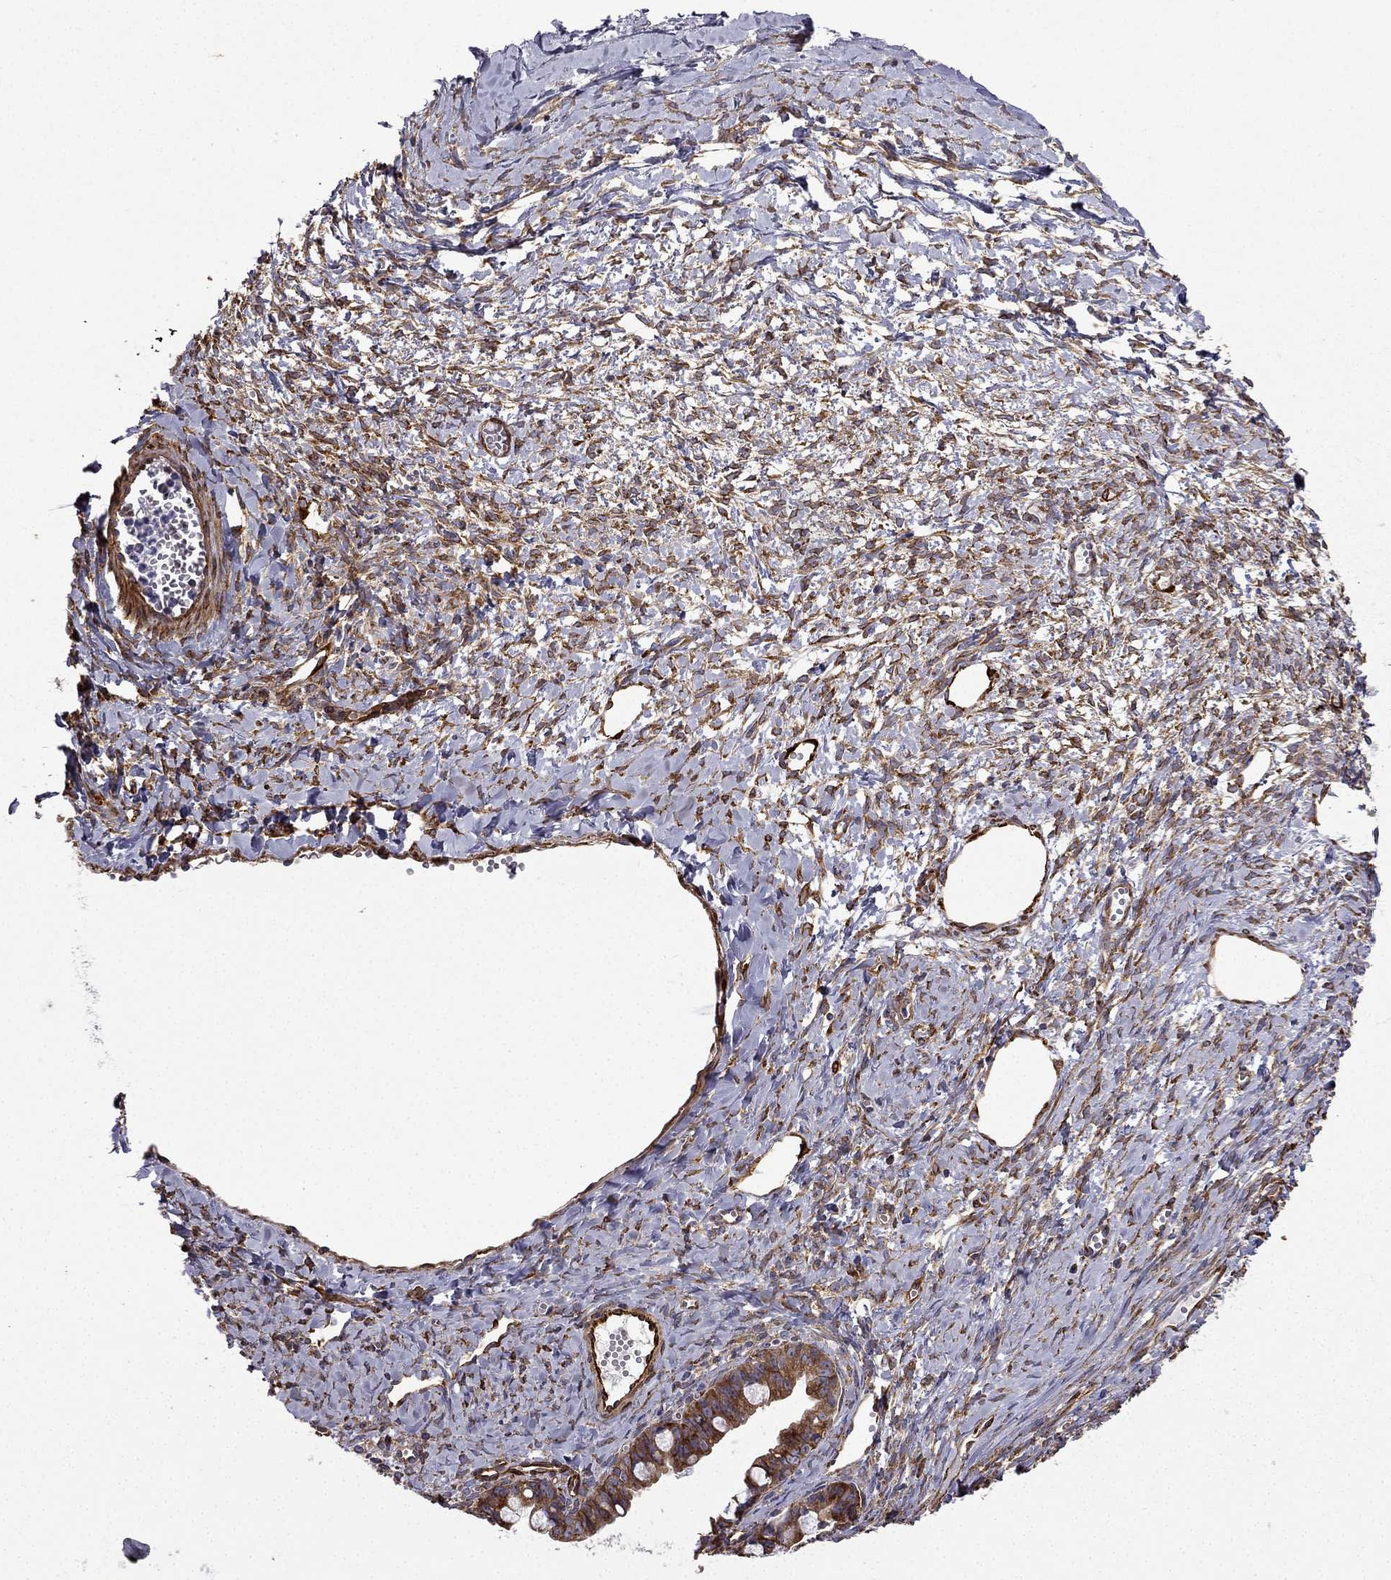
{"staining": {"intensity": "strong", "quantity": ">75%", "location": "cytoplasmic/membranous"}, "tissue": "ovarian cancer", "cell_type": "Tumor cells", "image_type": "cancer", "snomed": [{"axis": "morphology", "description": "Cystadenocarcinoma, mucinous, NOS"}, {"axis": "topography", "description": "Ovary"}], "caption": "The photomicrograph exhibits a brown stain indicating the presence of a protein in the cytoplasmic/membranous of tumor cells in mucinous cystadenocarcinoma (ovarian). The staining was performed using DAB (3,3'-diaminobenzidine) to visualize the protein expression in brown, while the nuclei were stained in blue with hematoxylin (Magnification: 20x).", "gene": "MAP4", "patient": {"sex": "female", "age": 63}}